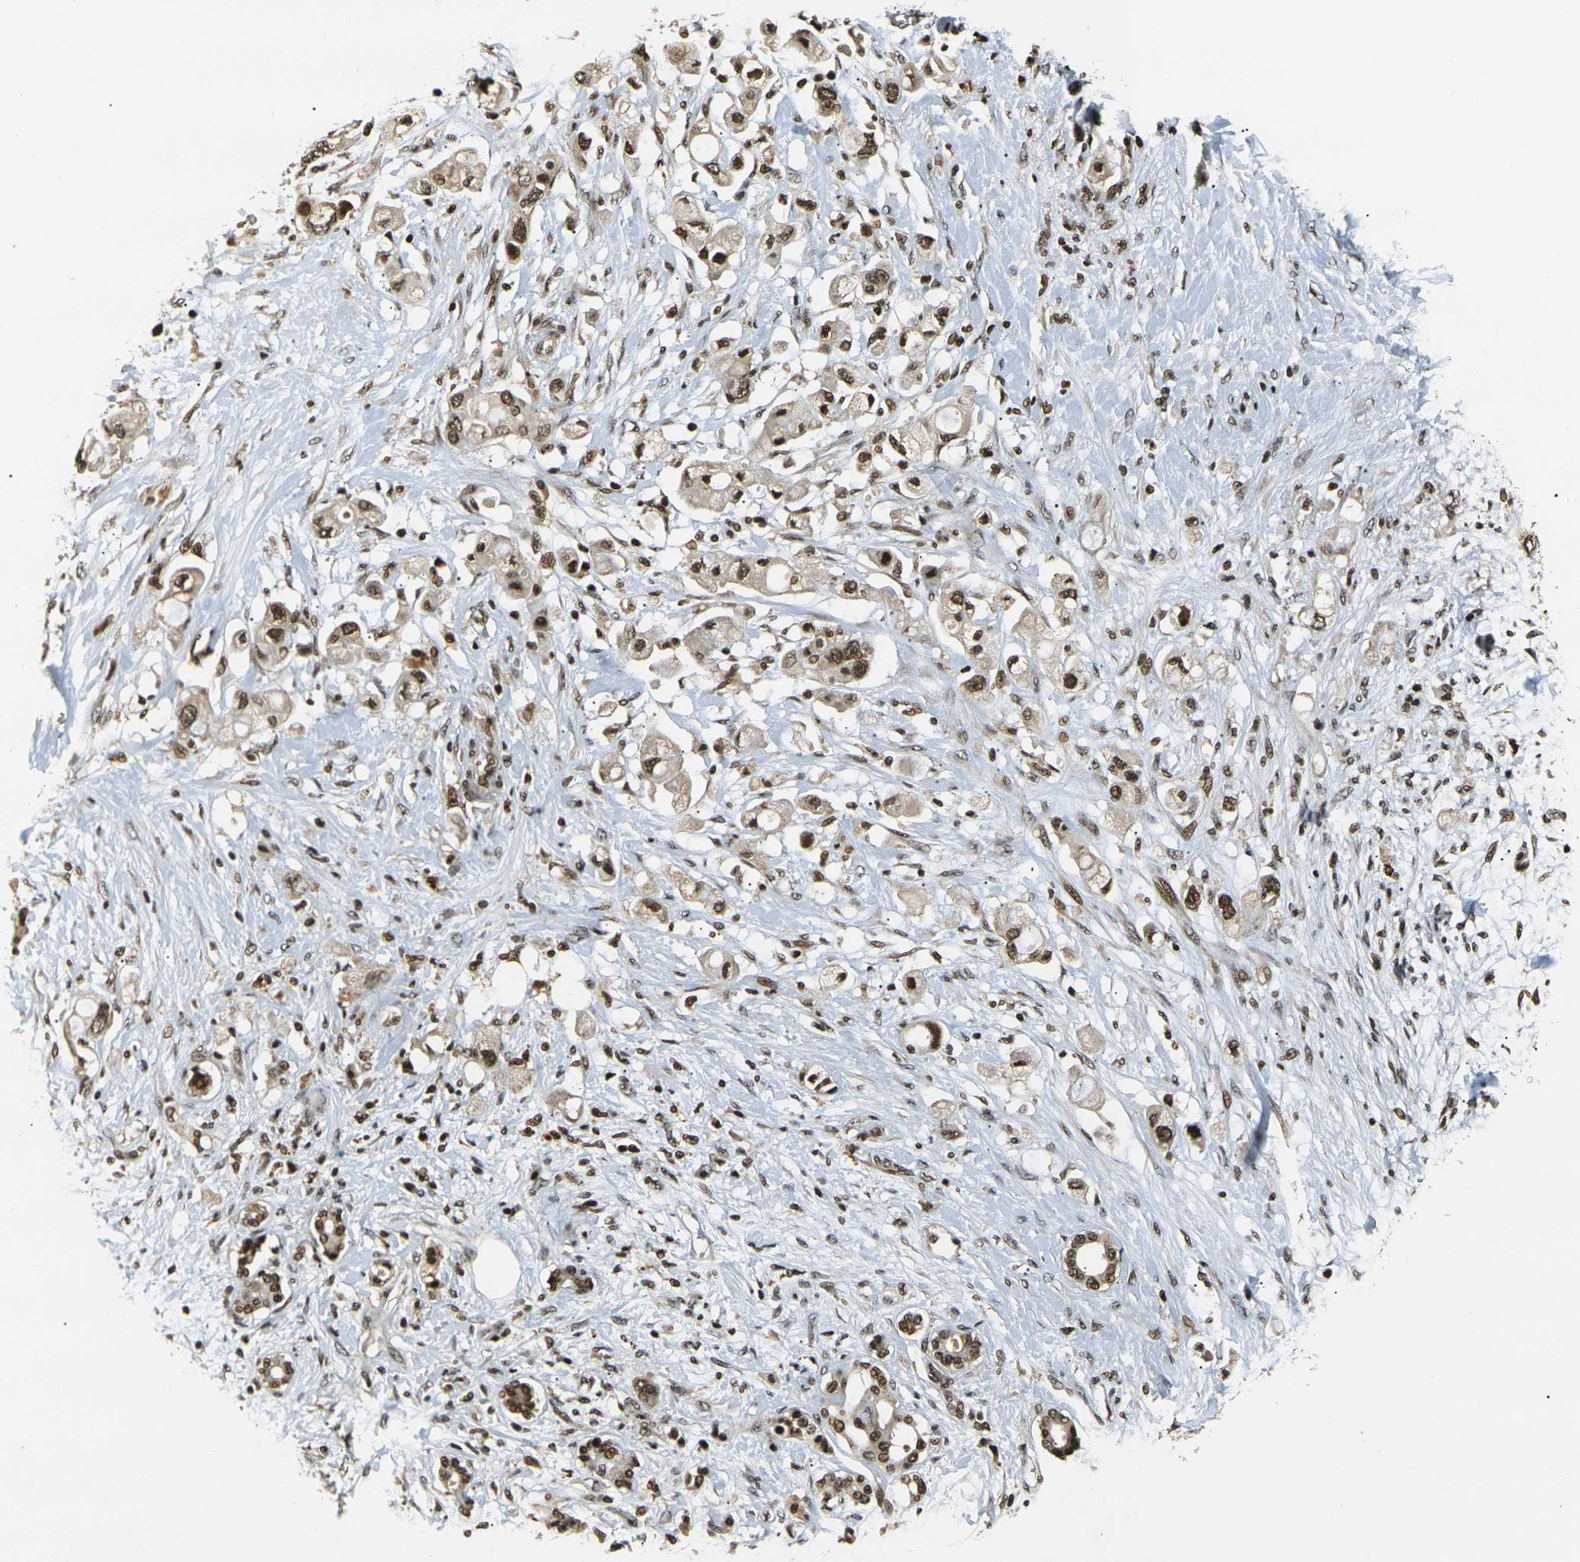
{"staining": {"intensity": "moderate", "quantity": ">75%", "location": "cytoplasmic/membranous,nuclear"}, "tissue": "pancreatic cancer", "cell_type": "Tumor cells", "image_type": "cancer", "snomed": [{"axis": "morphology", "description": "Adenocarcinoma, NOS"}, {"axis": "topography", "description": "Pancreas"}], "caption": "IHC image of human pancreatic cancer stained for a protein (brown), which shows medium levels of moderate cytoplasmic/membranous and nuclear expression in about >75% of tumor cells.", "gene": "ACTL6A", "patient": {"sex": "female", "age": 56}}